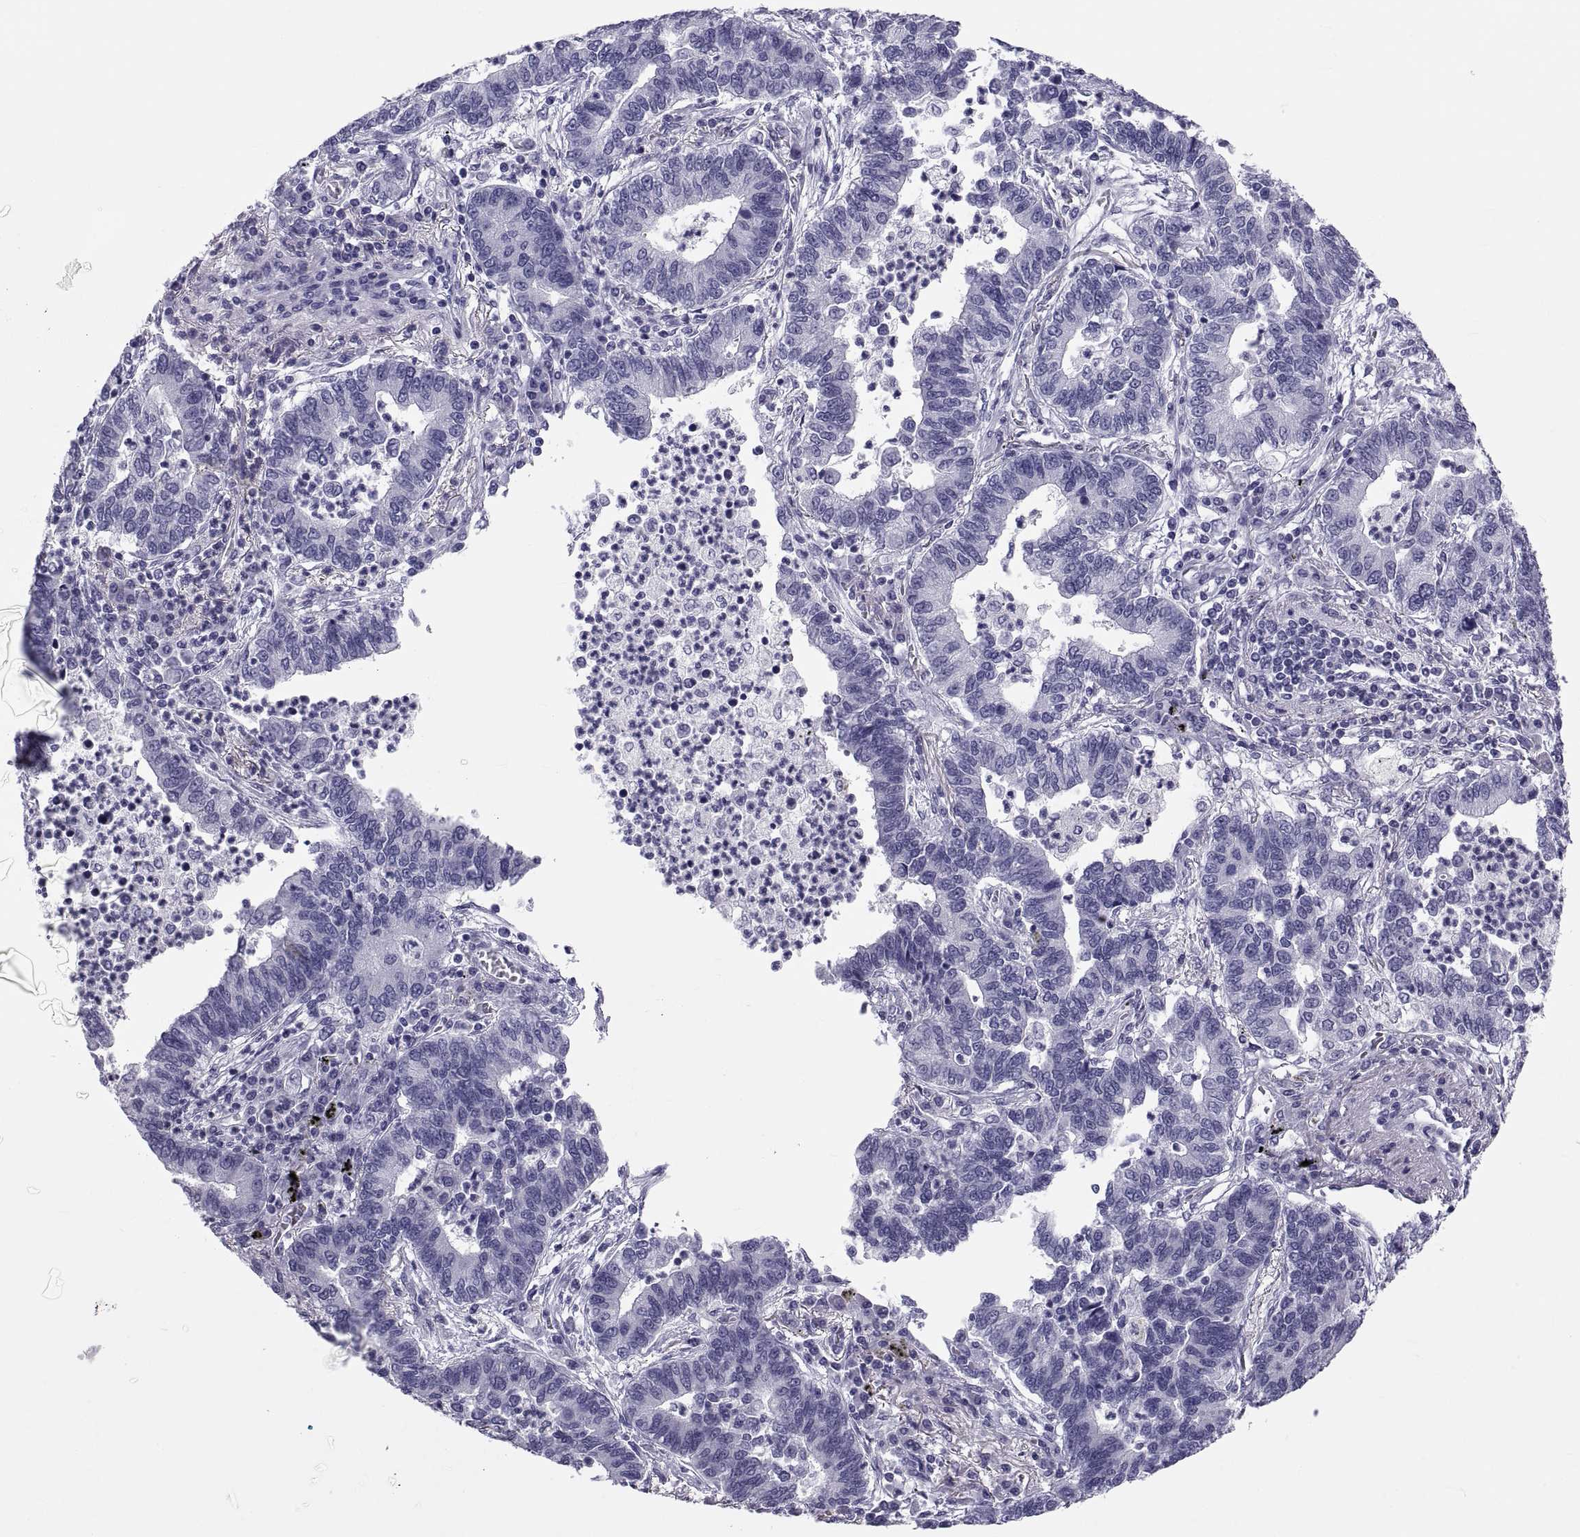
{"staining": {"intensity": "negative", "quantity": "none", "location": "none"}, "tissue": "lung cancer", "cell_type": "Tumor cells", "image_type": "cancer", "snomed": [{"axis": "morphology", "description": "Adenocarcinoma, NOS"}, {"axis": "topography", "description": "Lung"}], "caption": "IHC image of neoplastic tissue: human lung cancer (adenocarcinoma) stained with DAB (3,3'-diaminobenzidine) reveals no significant protein staining in tumor cells.", "gene": "DEFB129", "patient": {"sex": "female", "age": 57}}